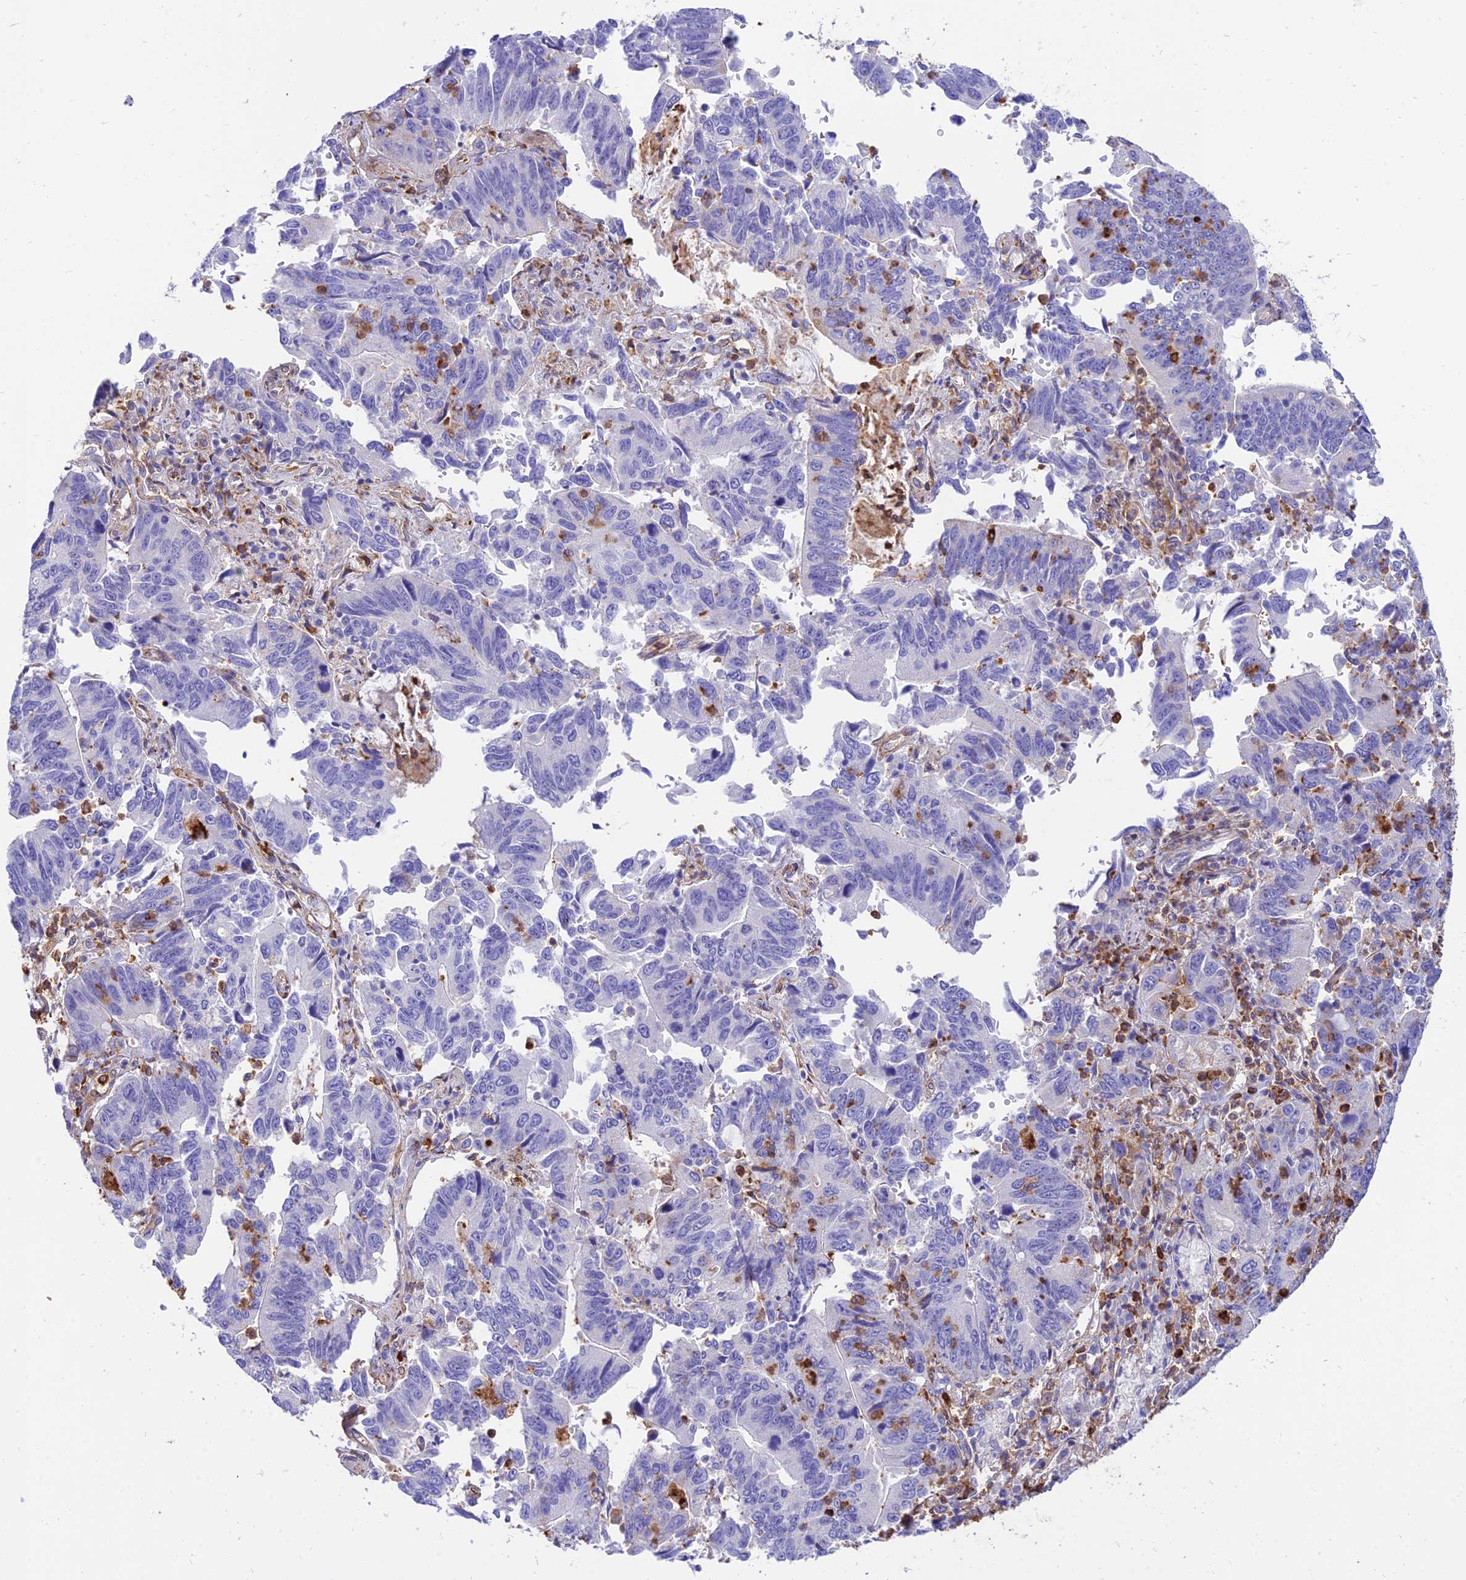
{"staining": {"intensity": "negative", "quantity": "none", "location": "none"}, "tissue": "stomach cancer", "cell_type": "Tumor cells", "image_type": "cancer", "snomed": [{"axis": "morphology", "description": "Adenocarcinoma, NOS"}, {"axis": "topography", "description": "Stomach"}], "caption": "There is no significant staining in tumor cells of stomach cancer (adenocarcinoma).", "gene": "SREK1IP1", "patient": {"sex": "male", "age": 59}}